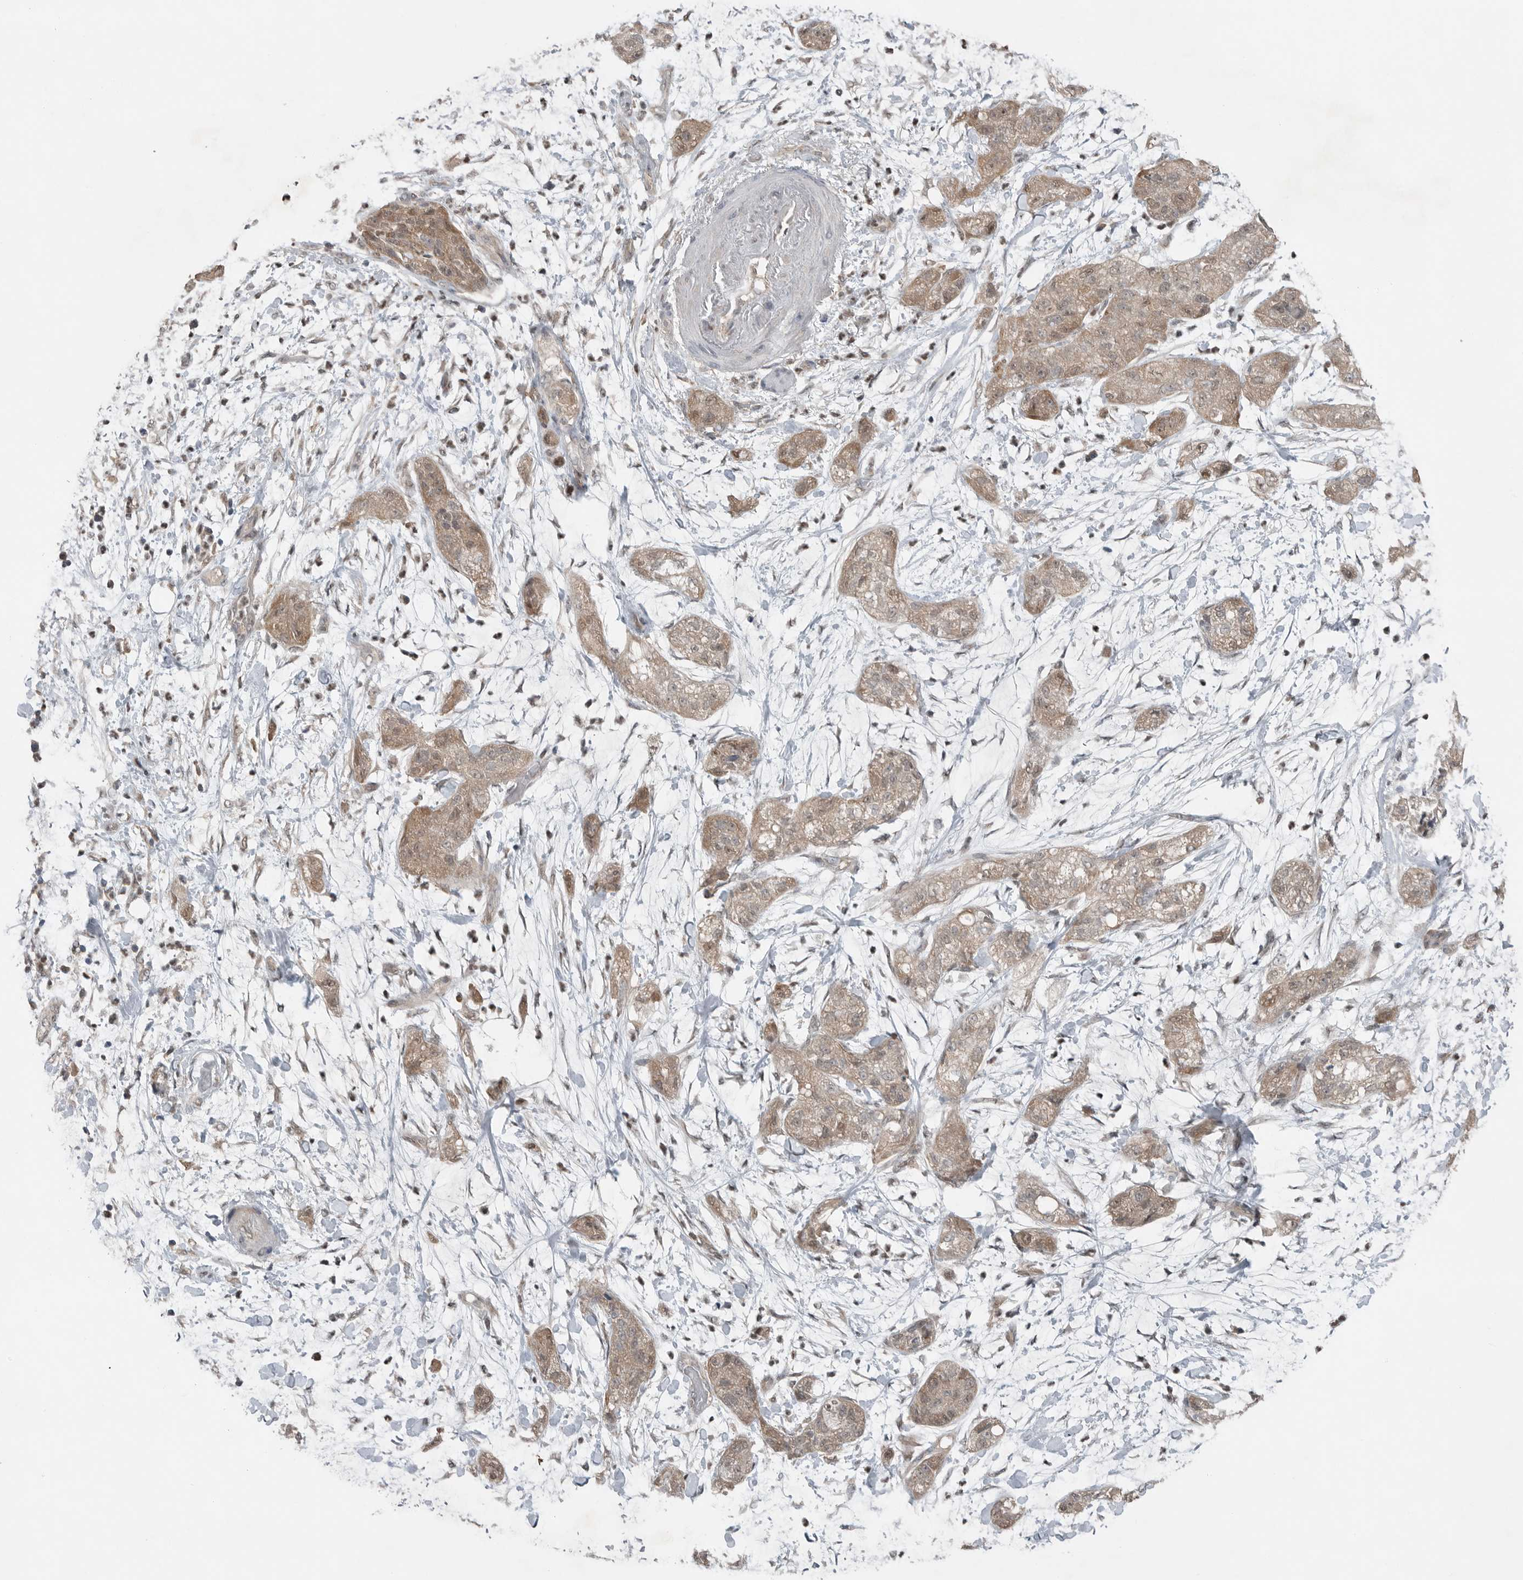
{"staining": {"intensity": "weak", "quantity": ">75%", "location": "cytoplasmic/membranous,nuclear"}, "tissue": "pancreatic cancer", "cell_type": "Tumor cells", "image_type": "cancer", "snomed": [{"axis": "morphology", "description": "Adenocarcinoma, NOS"}, {"axis": "topography", "description": "Pancreas"}], "caption": "Weak cytoplasmic/membranous and nuclear protein expression is seen in about >75% of tumor cells in adenocarcinoma (pancreatic).", "gene": "MFAP3L", "patient": {"sex": "female", "age": 78}}